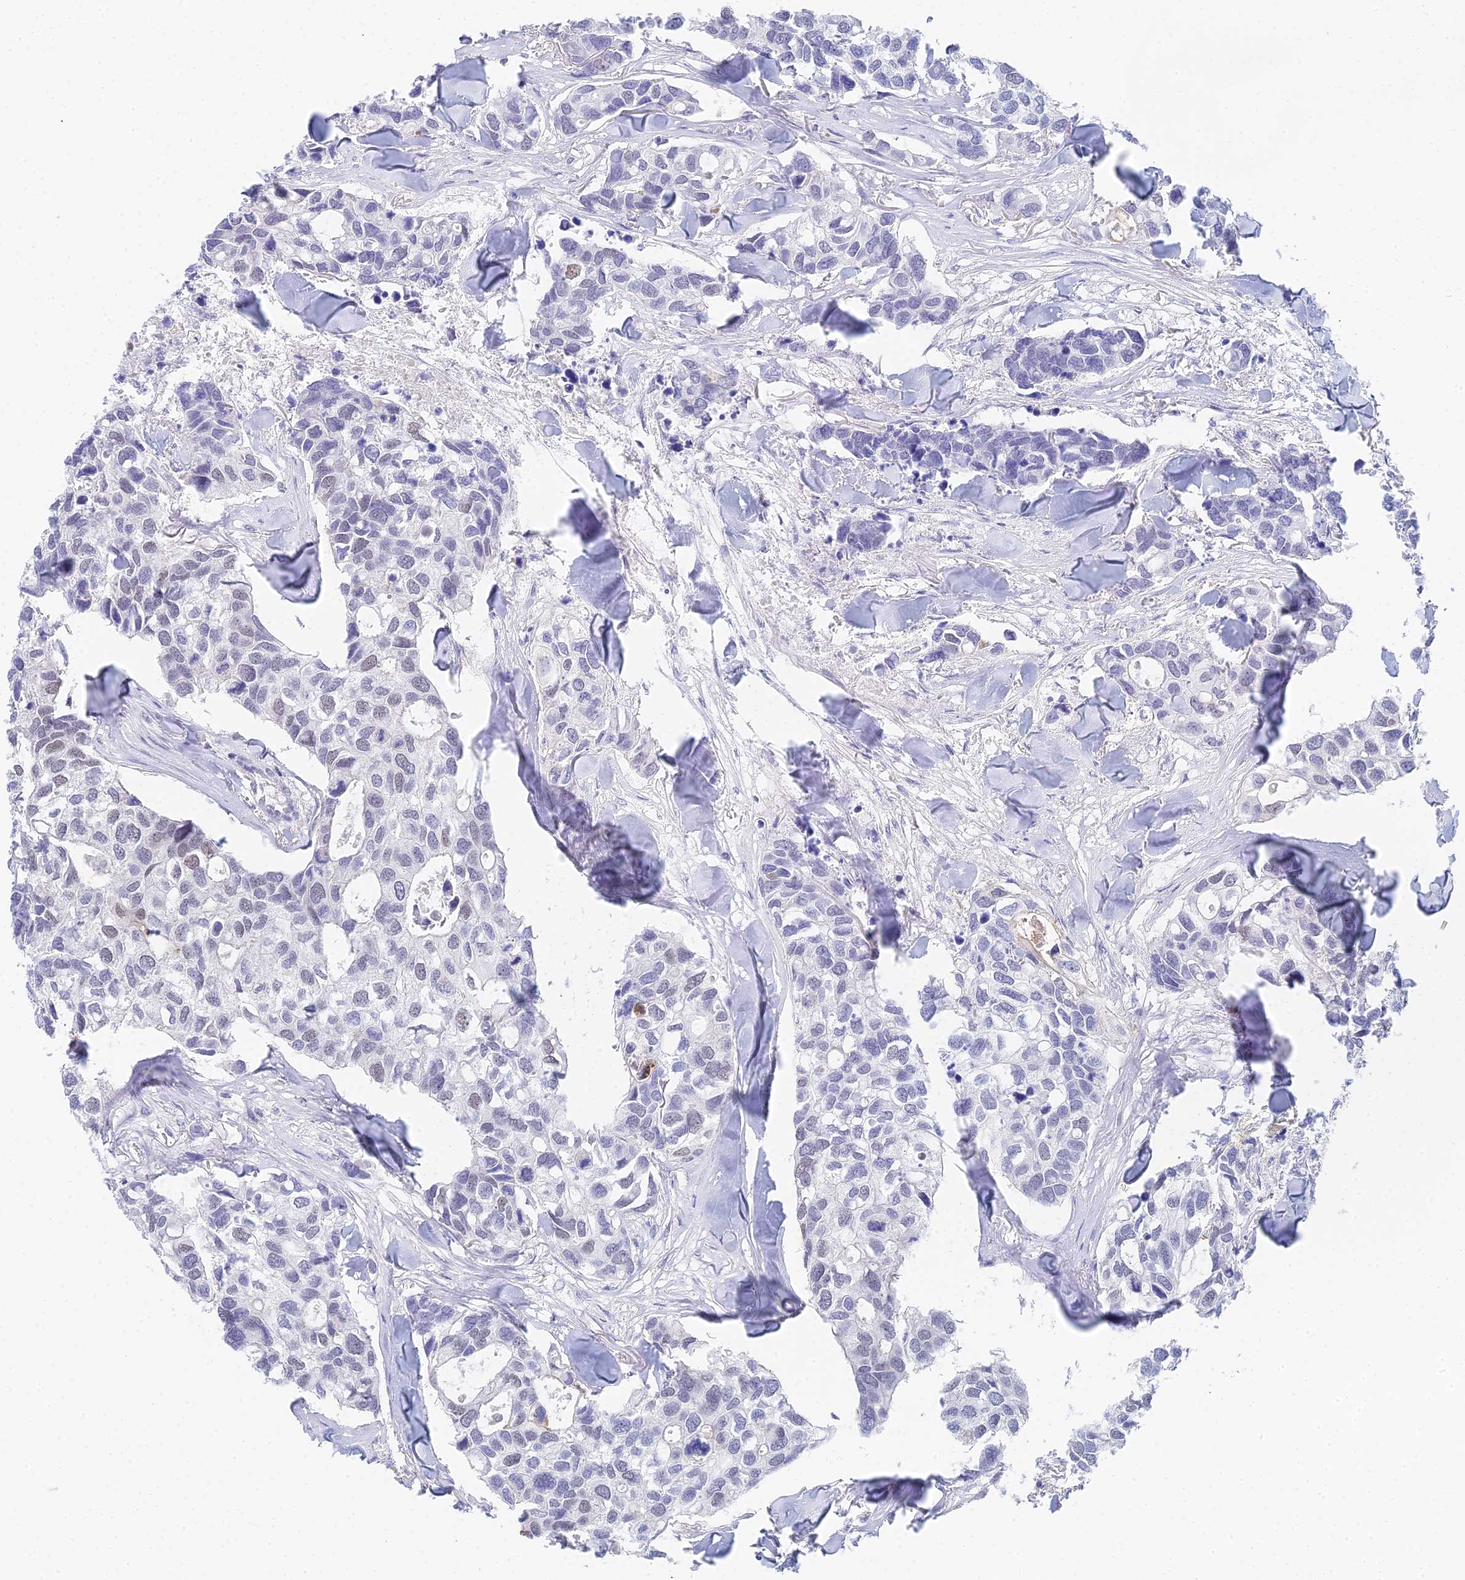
{"staining": {"intensity": "negative", "quantity": "none", "location": "none"}, "tissue": "breast cancer", "cell_type": "Tumor cells", "image_type": "cancer", "snomed": [{"axis": "morphology", "description": "Duct carcinoma"}, {"axis": "topography", "description": "Breast"}], "caption": "This image is of breast cancer (intraductal carcinoma) stained with IHC to label a protein in brown with the nuclei are counter-stained blue. There is no expression in tumor cells. (DAB (3,3'-diaminobenzidine) immunohistochemistry (IHC) visualized using brightfield microscopy, high magnification).", "gene": "MCM2", "patient": {"sex": "female", "age": 83}}